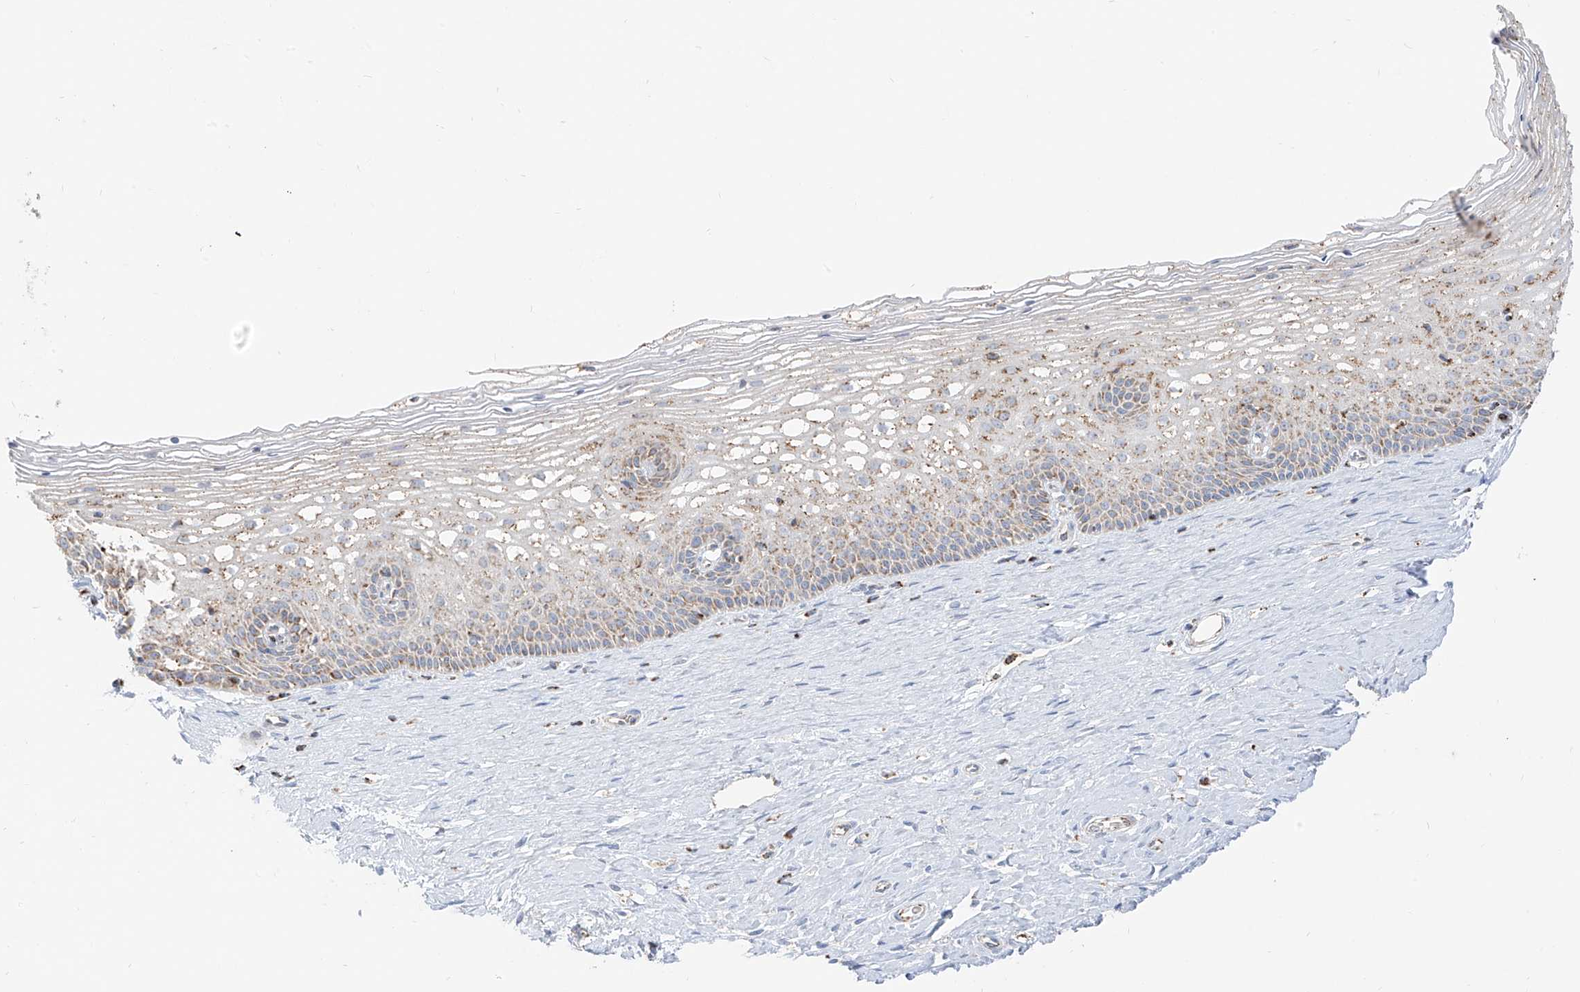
{"staining": {"intensity": "weak", "quantity": "25%-75%", "location": "cytoplasmic/membranous"}, "tissue": "cervix", "cell_type": "Glandular cells", "image_type": "normal", "snomed": [{"axis": "morphology", "description": "Normal tissue, NOS"}, {"axis": "topography", "description": "Cervix"}], "caption": "Cervix stained with IHC demonstrates weak cytoplasmic/membranous positivity in approximately 25%-75% of glandular cells. (brown staining indicates protein expression, while blue staining denotes nuclei).", "gene": "ETHE1", "patient": {"sex": "female", "age": 33}}